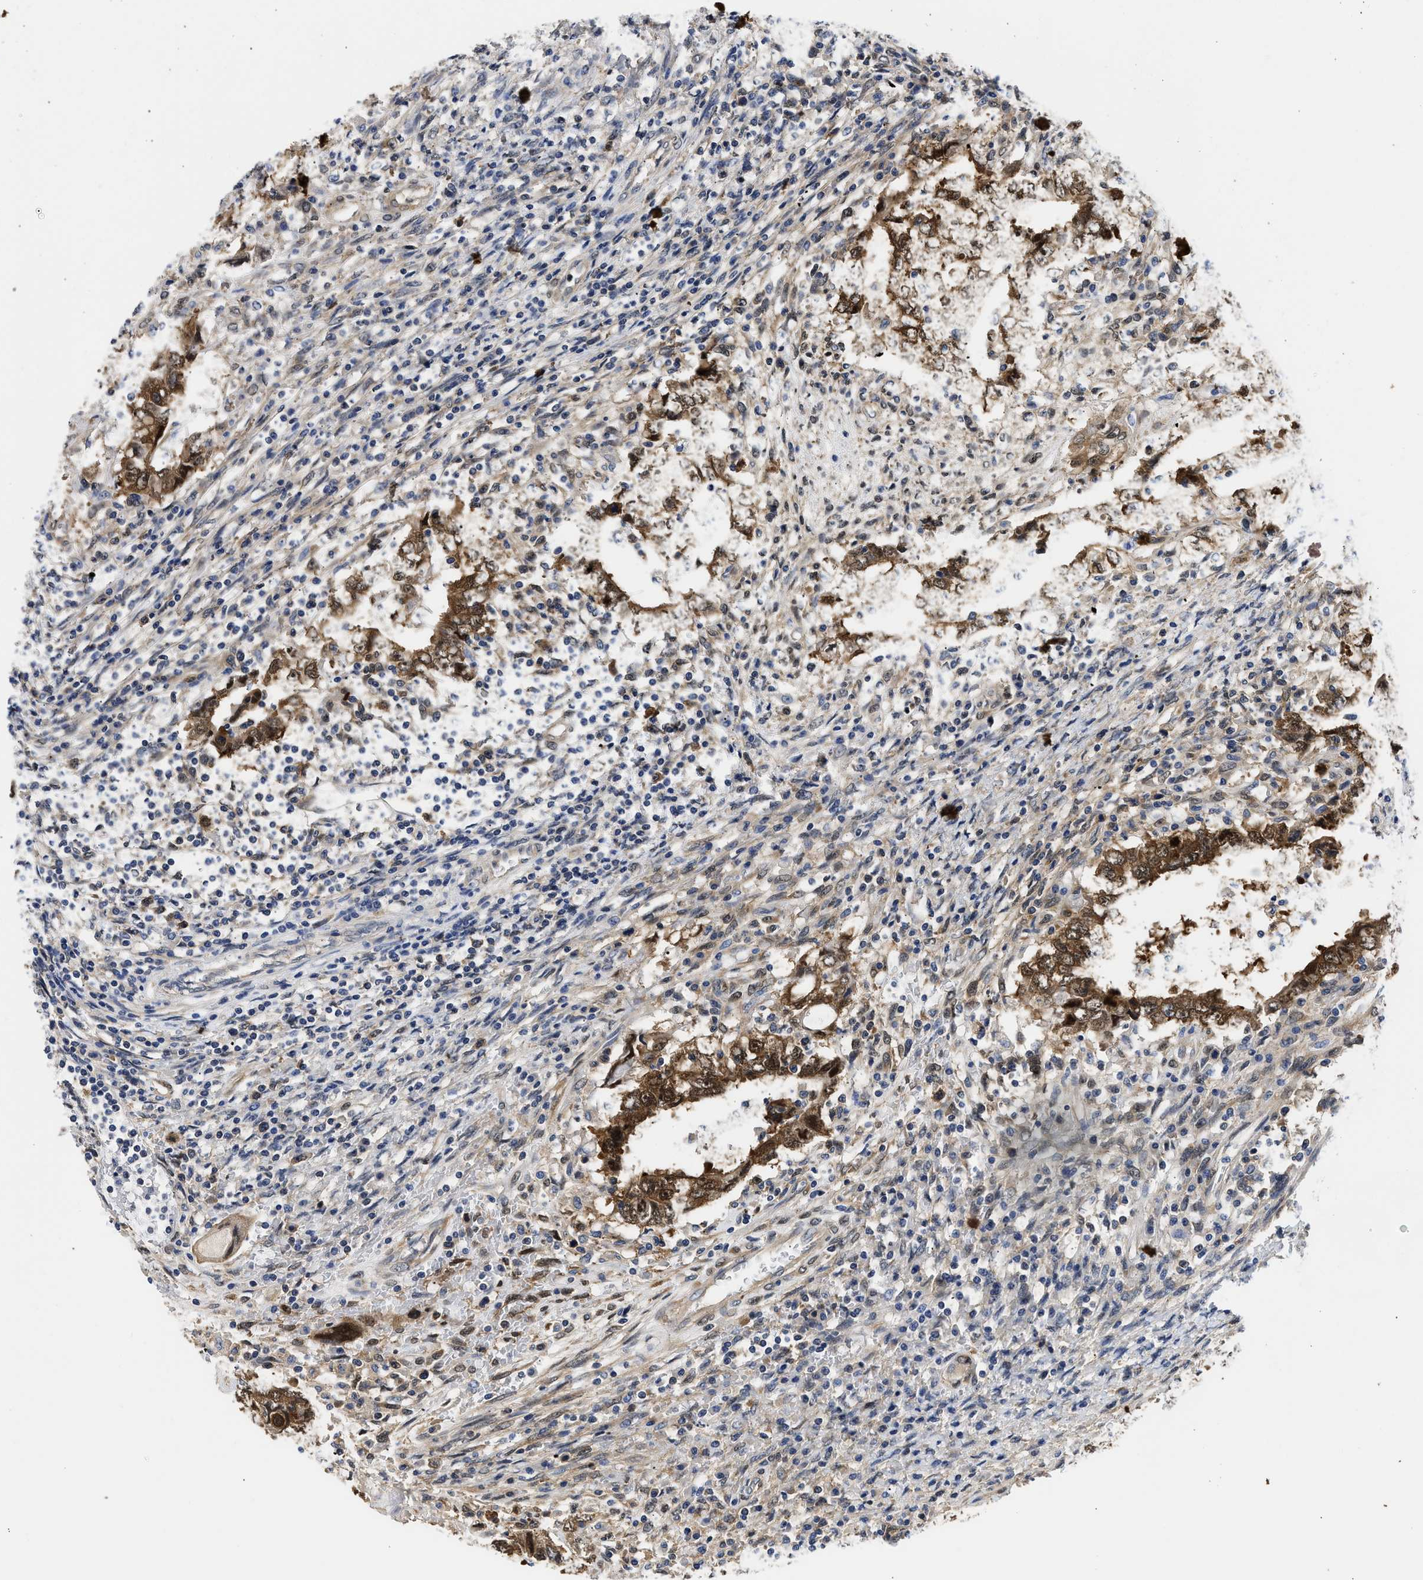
{"staining": {"intensity": "strong", "quantity": ">75%", "location": "cytoplasmic/membranous"}, "tissue": "testis cancer", "cell_type": "Tumor cells", "image_type": "cancer", "snomed": [{"axis": "morphology", "description": "Carcinoma, Embryonal, NOS"}, {"axis": "topography", "description": "Testis"}], "caption": "Approximately >75% of tumor cells in testis embryonal carcinoma display strong cytoplasmic/membranous protein staining as visualized by brown immunohistochemical staining.", "gene": "XPO5", "patient": {"sex": "male", "age": 26}}